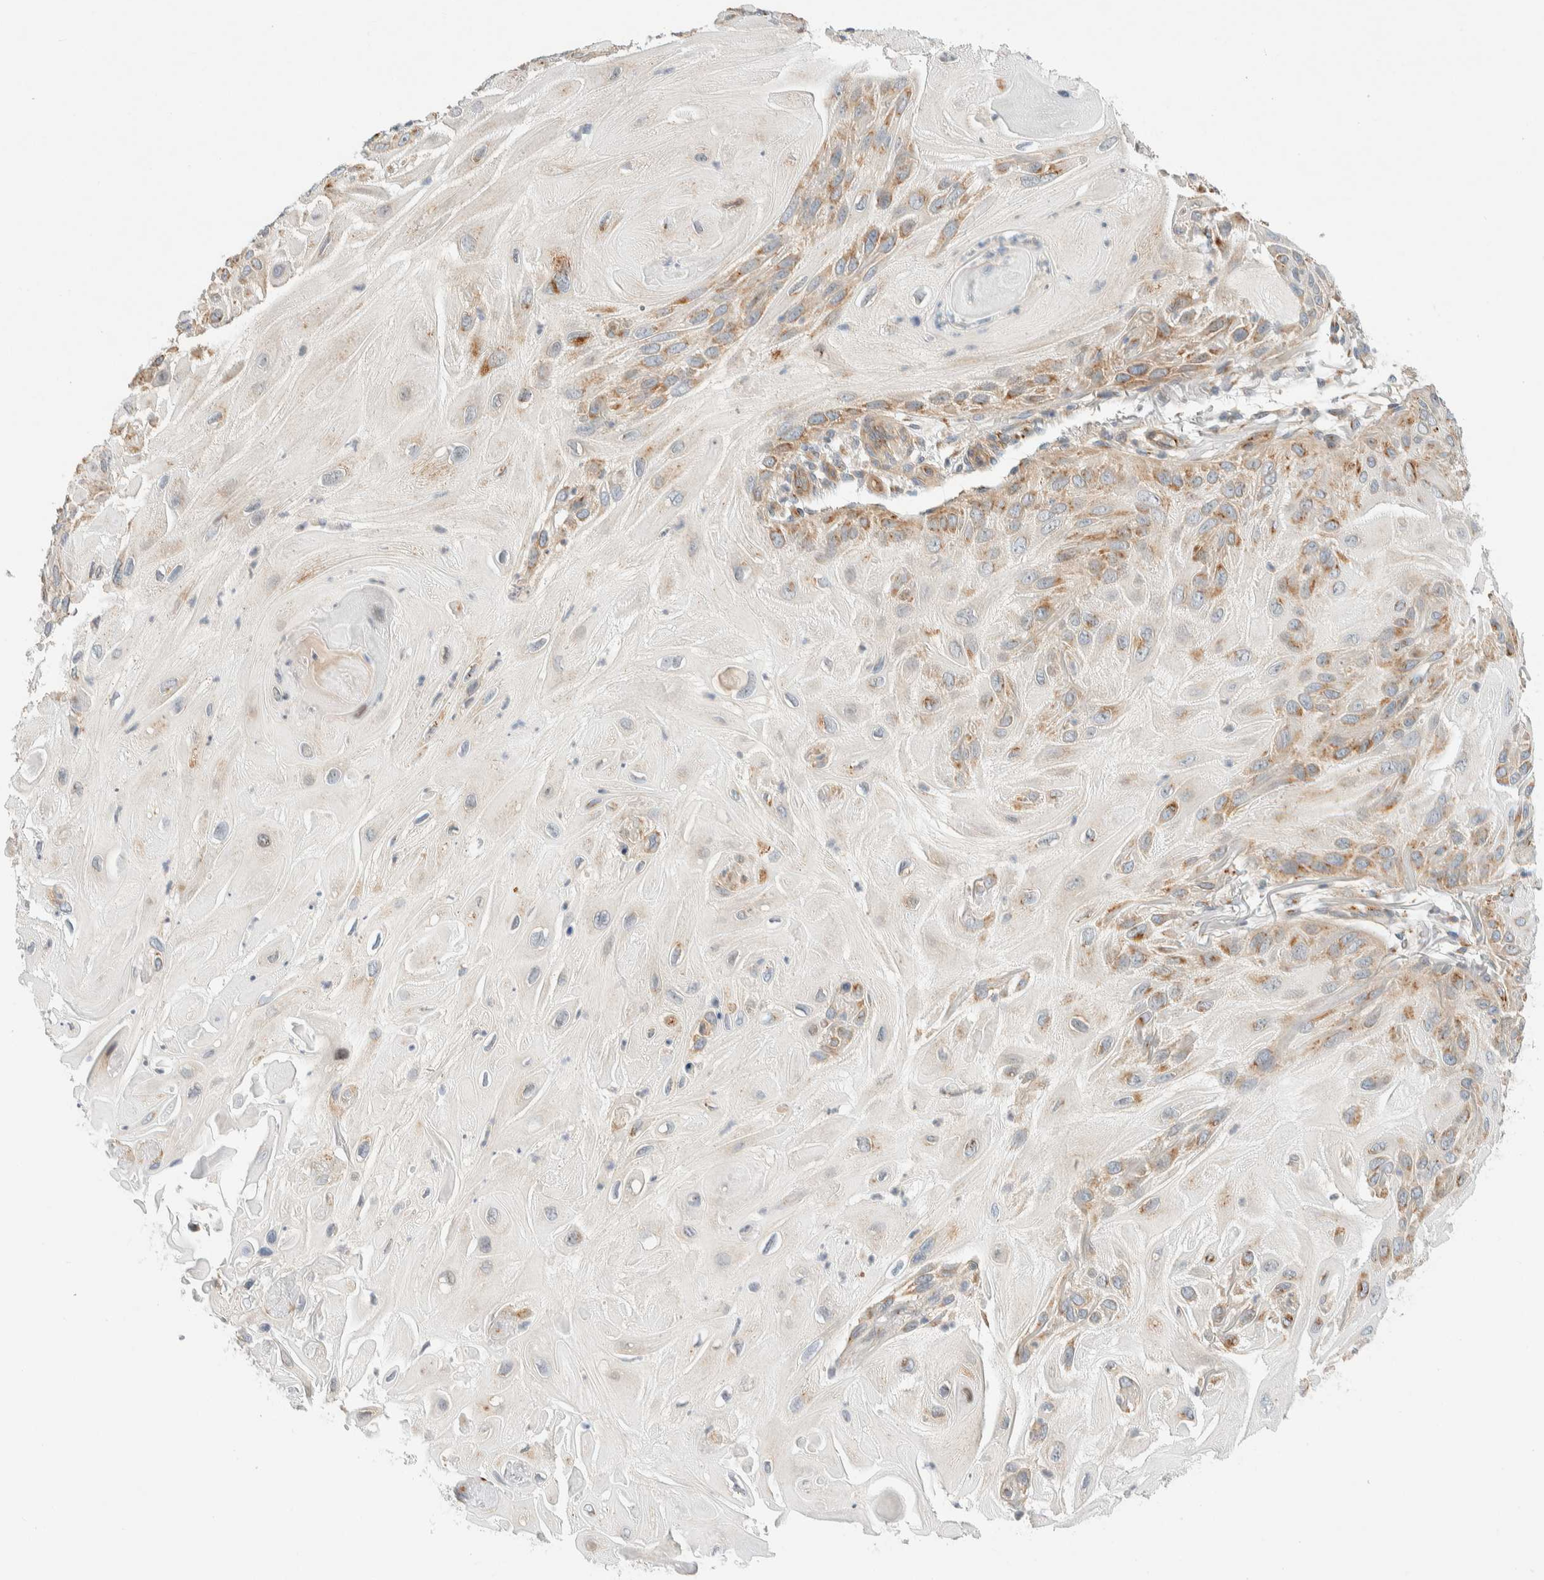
{"staining": {"intensity": "moderate", "quantity": "25%-75%", "location": "cytoplasmic/membranous"}, "tissue": "skin cancer", "cell_type": "Tumor cells", "image_type": "cancer", "snomed": [{"axis": "morphology", "description": "Squamous cell carcinoma, NOS"}, {"axis": "topography", "description": "Skin"}], "caption": "Immunohistochemistry (DAB (3,3'-diaminobenzidine)) staining of human skin squamous cell carcinoma exhibits moderate cytoplasmic/membranous protein staining in about 25%-75% of tumor cells.", "gene": "TMEM184B", "patient": {"sex": "female", "age": 77}}